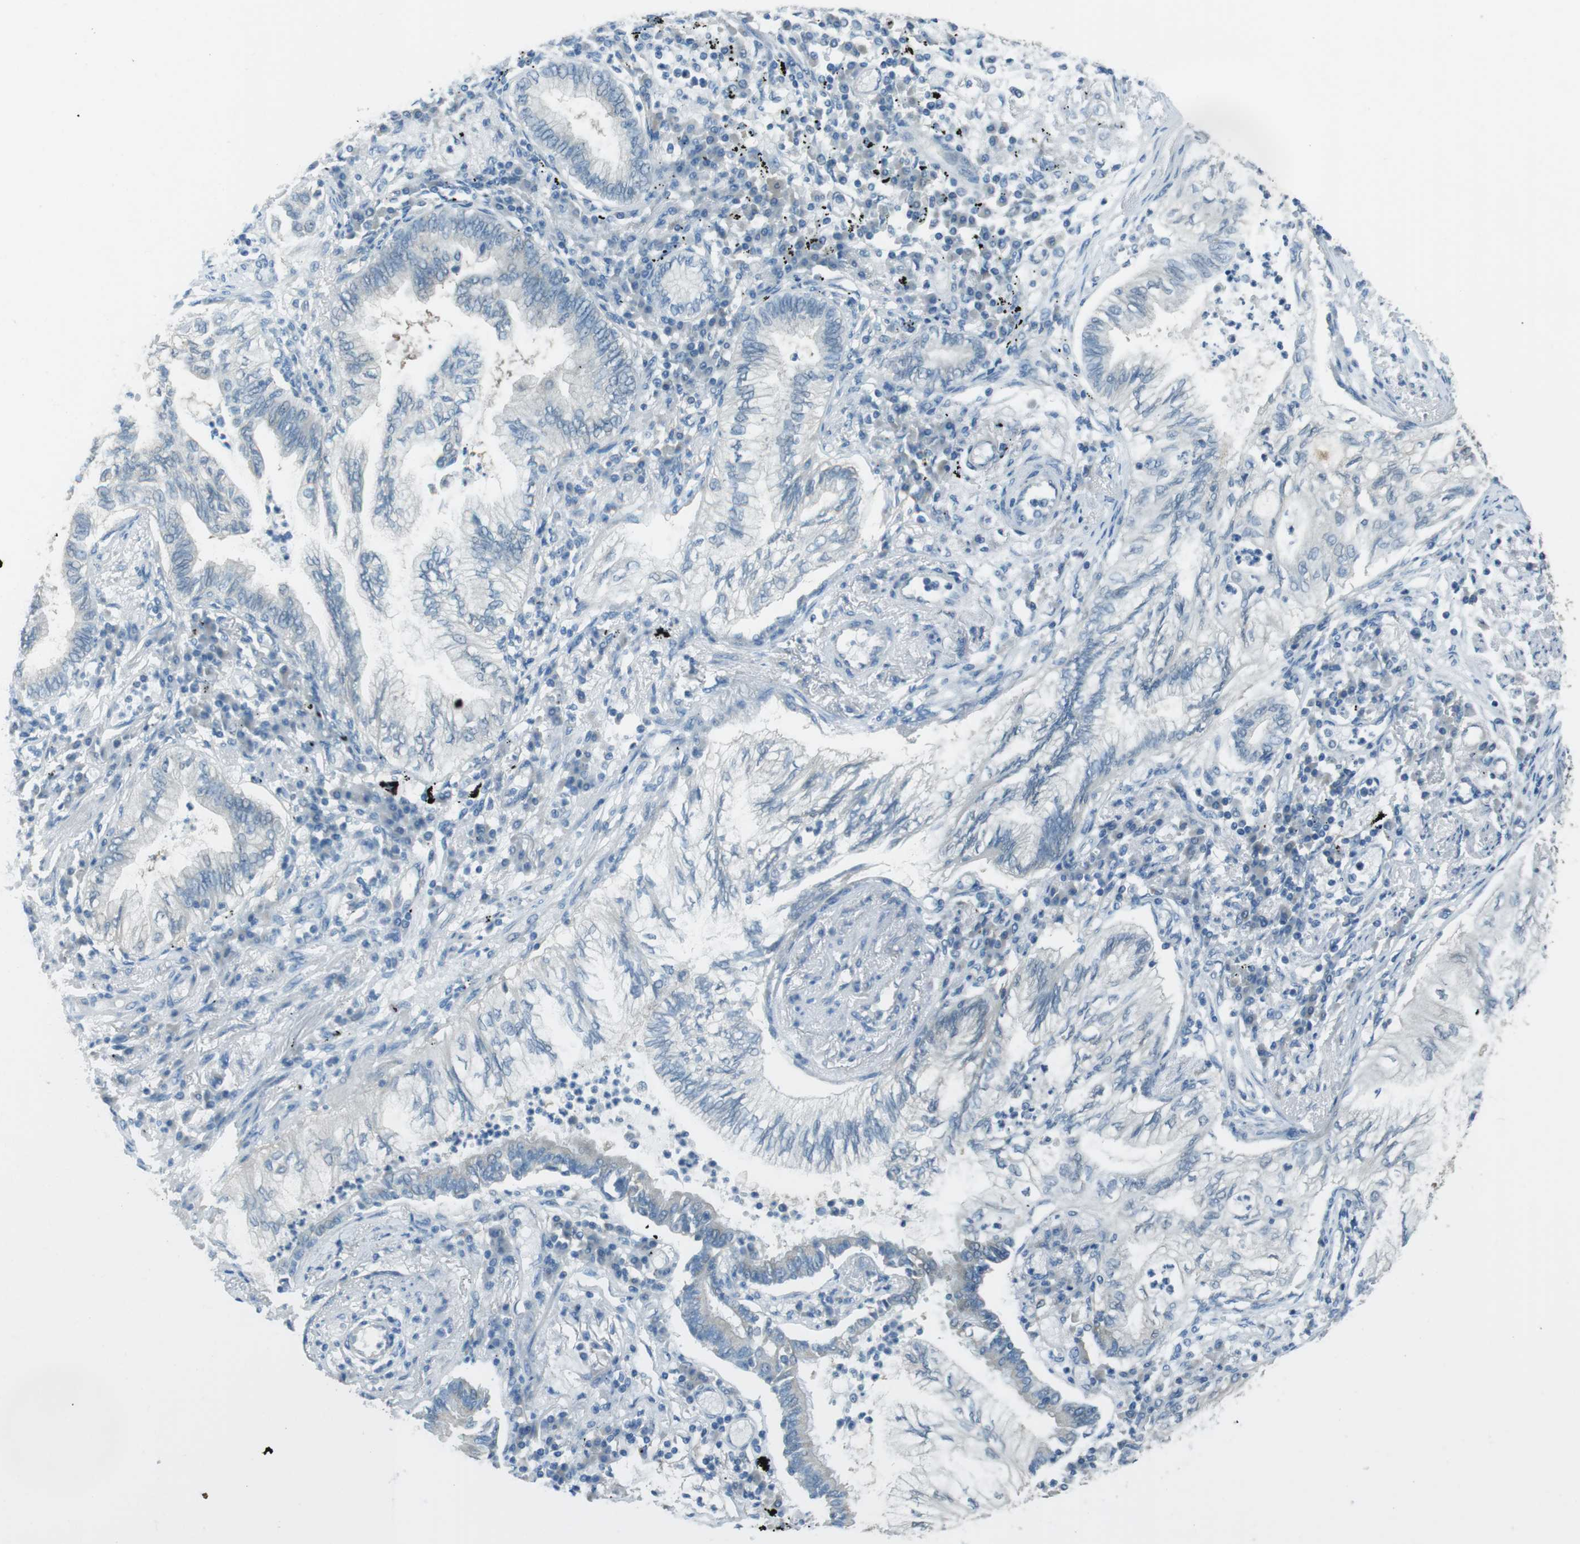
{"staining": {"intensity": "negative", "quantity": "none", "location": "none"}, "tissue": "lung cancer", "cell_type": "Tumor cells", "image_type": "cancer", "snomed": [{"axis": "morphology", "description": "Normal tissue, NOS"}, {"axis": "morphology", "description": "Adenocarcinoma, NOS"}, {"axis": "topography", "description": "Bronchus"}, {"axis": "topography", "description": "Lung"}], "caption": "DAB (3,3'-diaminobenzidine) immunohistochemical staining of human lung cancer (adenocarcinoma) shows no significant expression in tumor cells.", "gene": "MFAP3", "patient": {"sex": "female", "age": 70}}